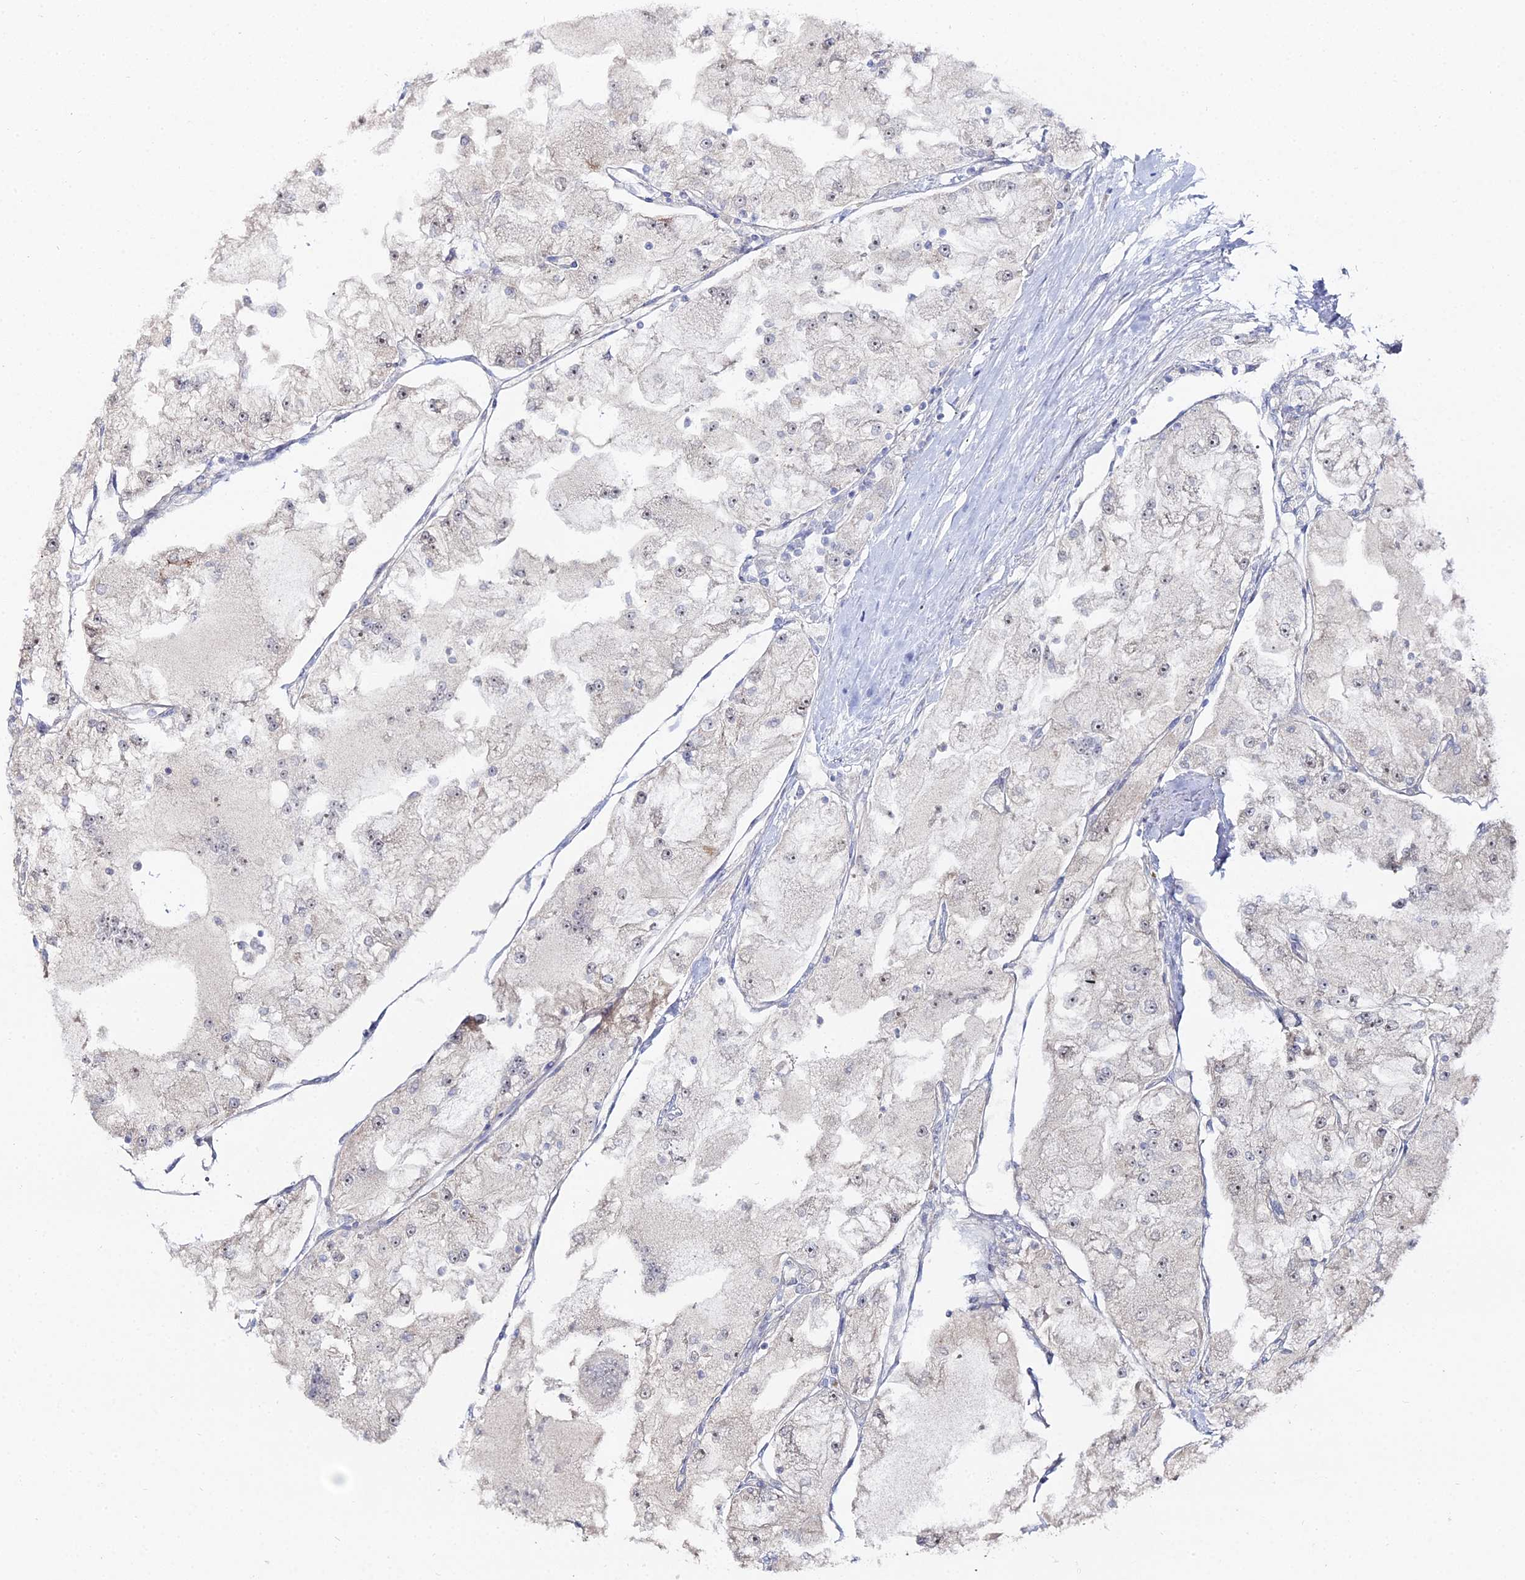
{"staining": {"intensity": "weak", "quantity": ">75%", "location": "nuclear"}, "tissue": "renal cancer", "cell_type": "Tumor cells", "image_type": "cancer", "snomed": [{"axis": "morphology", "description": "Adenocarcinoma, NOS"}, {"axis": "topography", "description": "Kidney"}], "caption": "Brown immunohistochemical staining in renal adenocarcinoma shows weak nuclear positivity in about >75% of tumor cells.", "gene": "THAP4", "patient": {"sex": "female", "age": 72}}